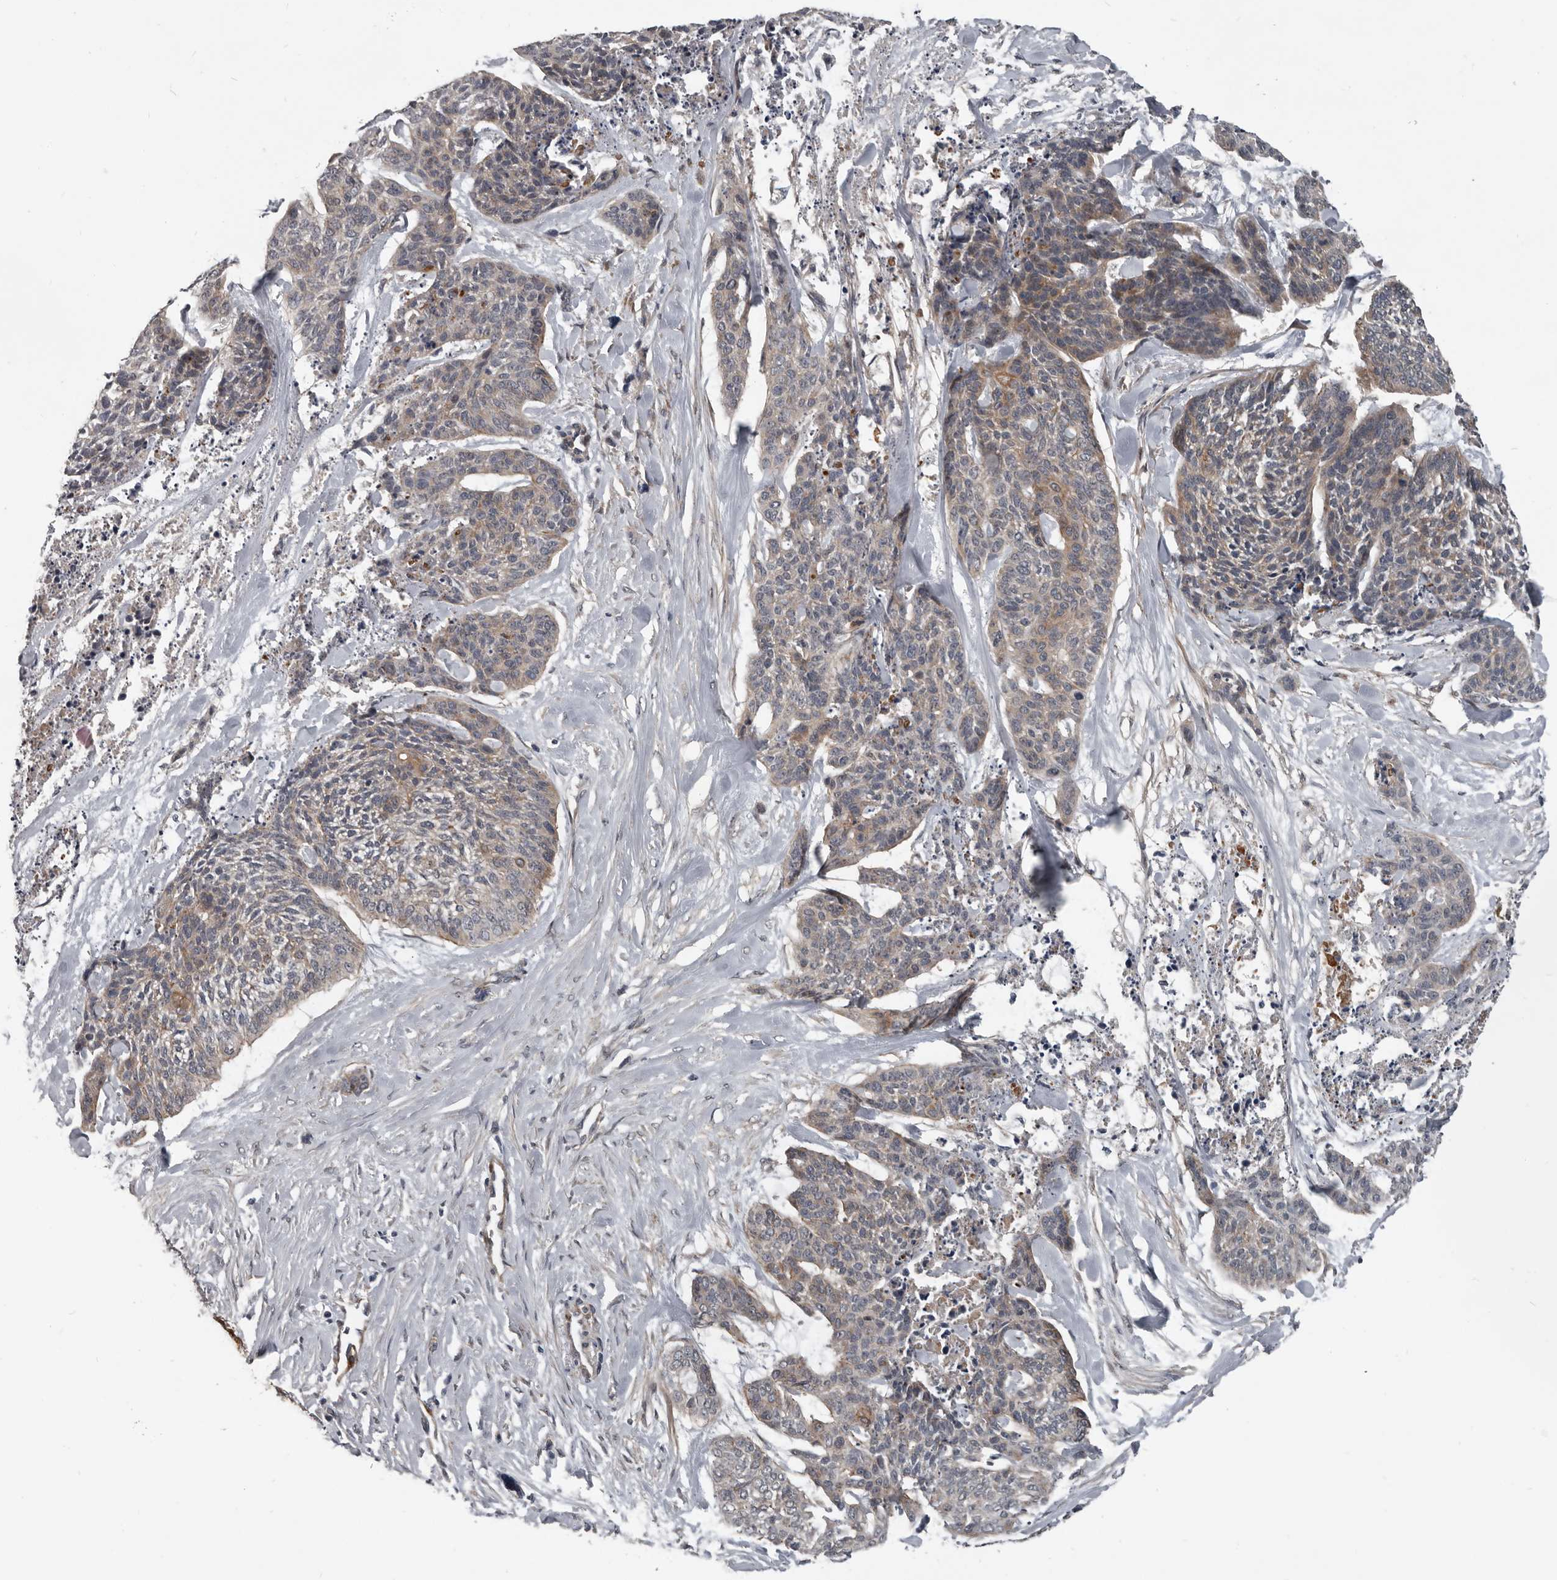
{"staining": {"intensity": "weak", "quantity": ">75%", "location": "cytoplasmic/membranous"}, "tissue": "skin cancer", "cell_type": "Tumor cells", "image_type": "cancer", "snomed": [{"axis": "morphology", "description": "Basal cell carcinoma"}, {"axis": "topography", "description": "Skin"}], "caption": "Protein expression analysis of skin cancer (basal cell carcinoma) demonstrates weak cytoplasmic/membranous staining in about >75% of tumor cells.", "gene": "C1orf216", "patient": {"sex": "female", "age": 64}}